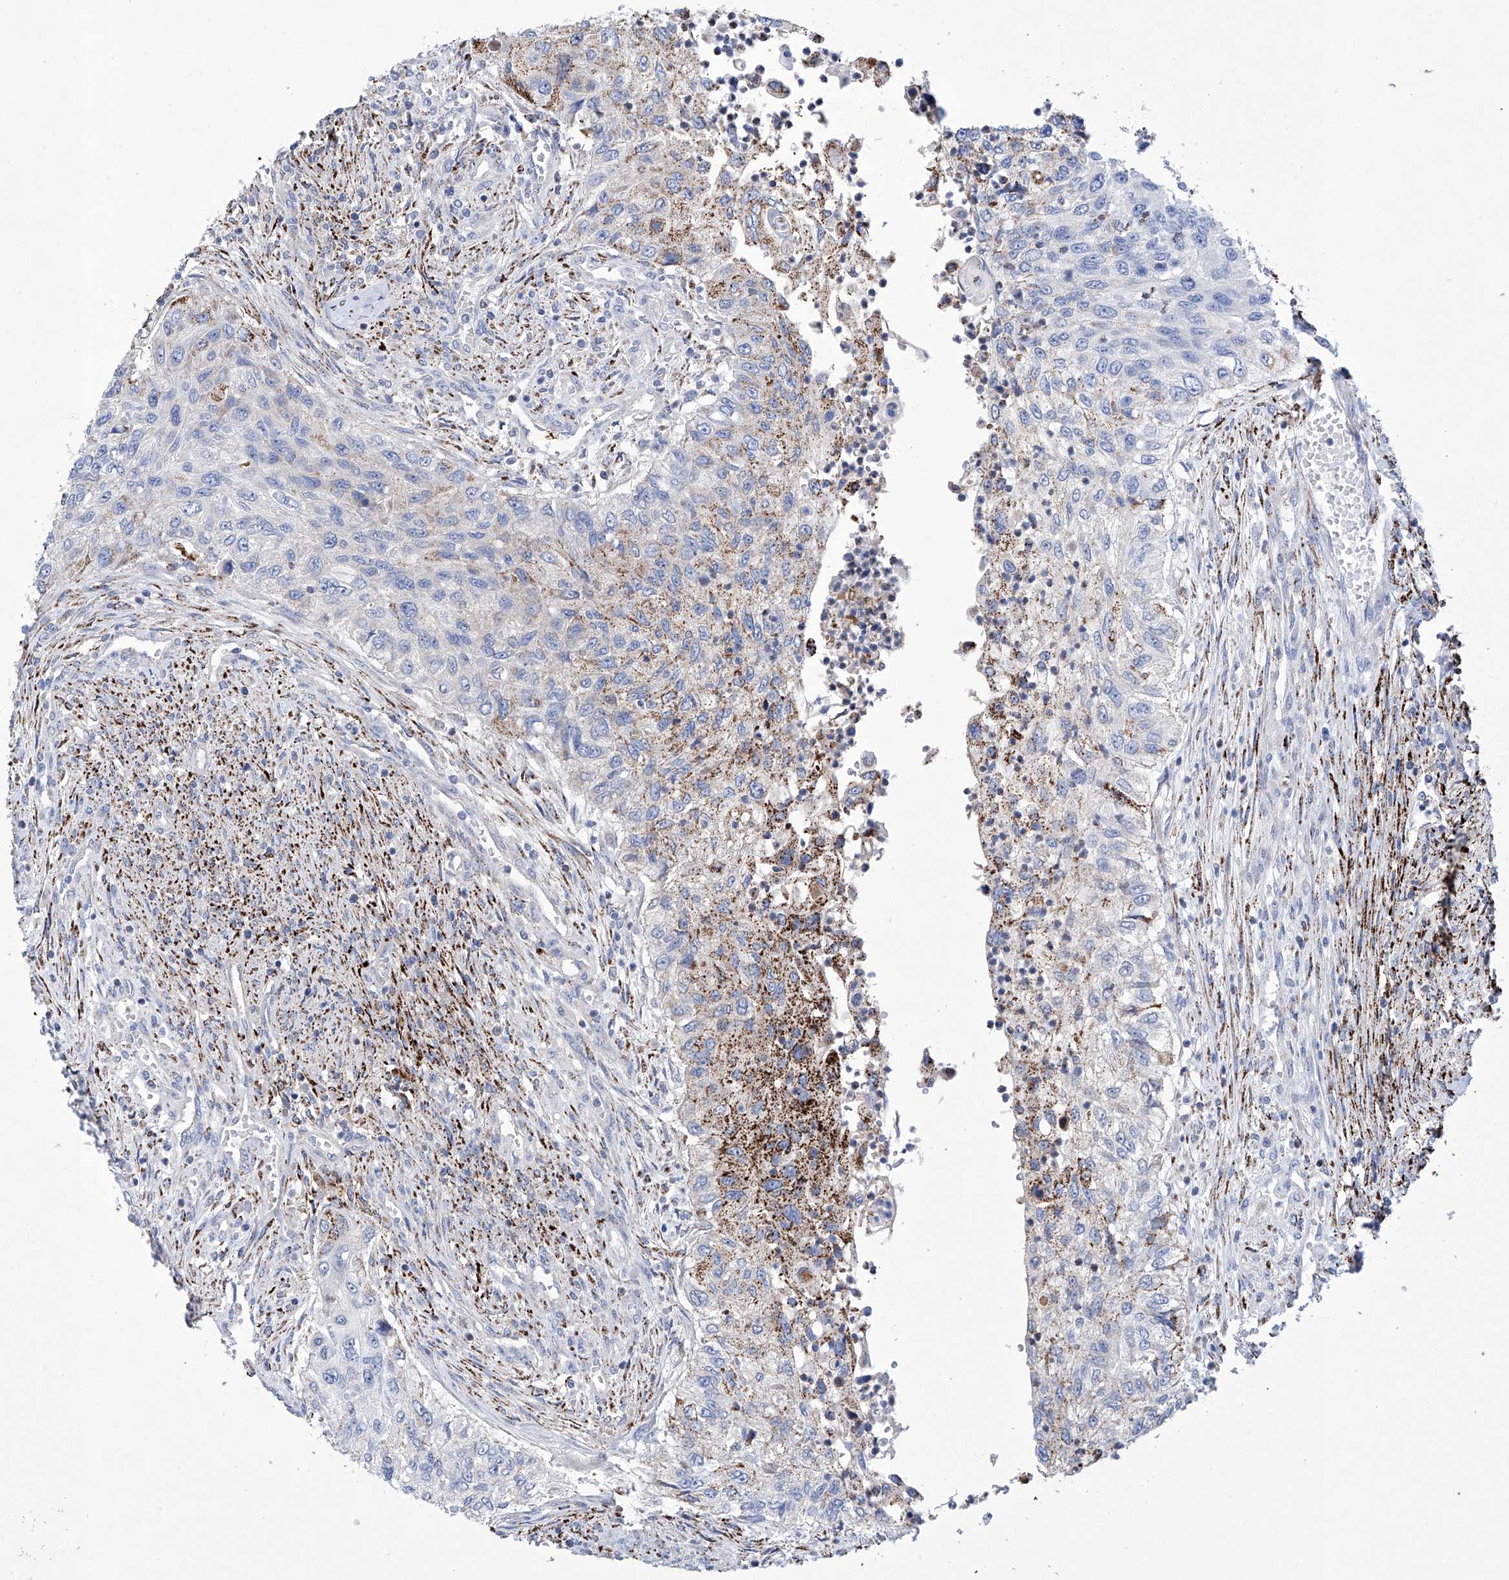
{"staining": {"intensity": "moderate", "quantity": "<25%", "location": "cytoplasmic/membranous"}, "tissue": "urothelial cancer", "cell_type": "Tumor cells", "image_type": "cancer", "snomed": [{"axis": "morphology", "description": "Urothelial carcinoma, High grade"}, {"axis": "topography", "description": "Urinary bladder"}], "caption": "DAB immunohistochemical staining of human high-grade urothelial carcinoma demonstrates moderate cytoplasmic/membranous protein expression in approximately <25% of tumor cells.", "gene": "NRROS", "patient": {"sex": "female", "age": 60}}